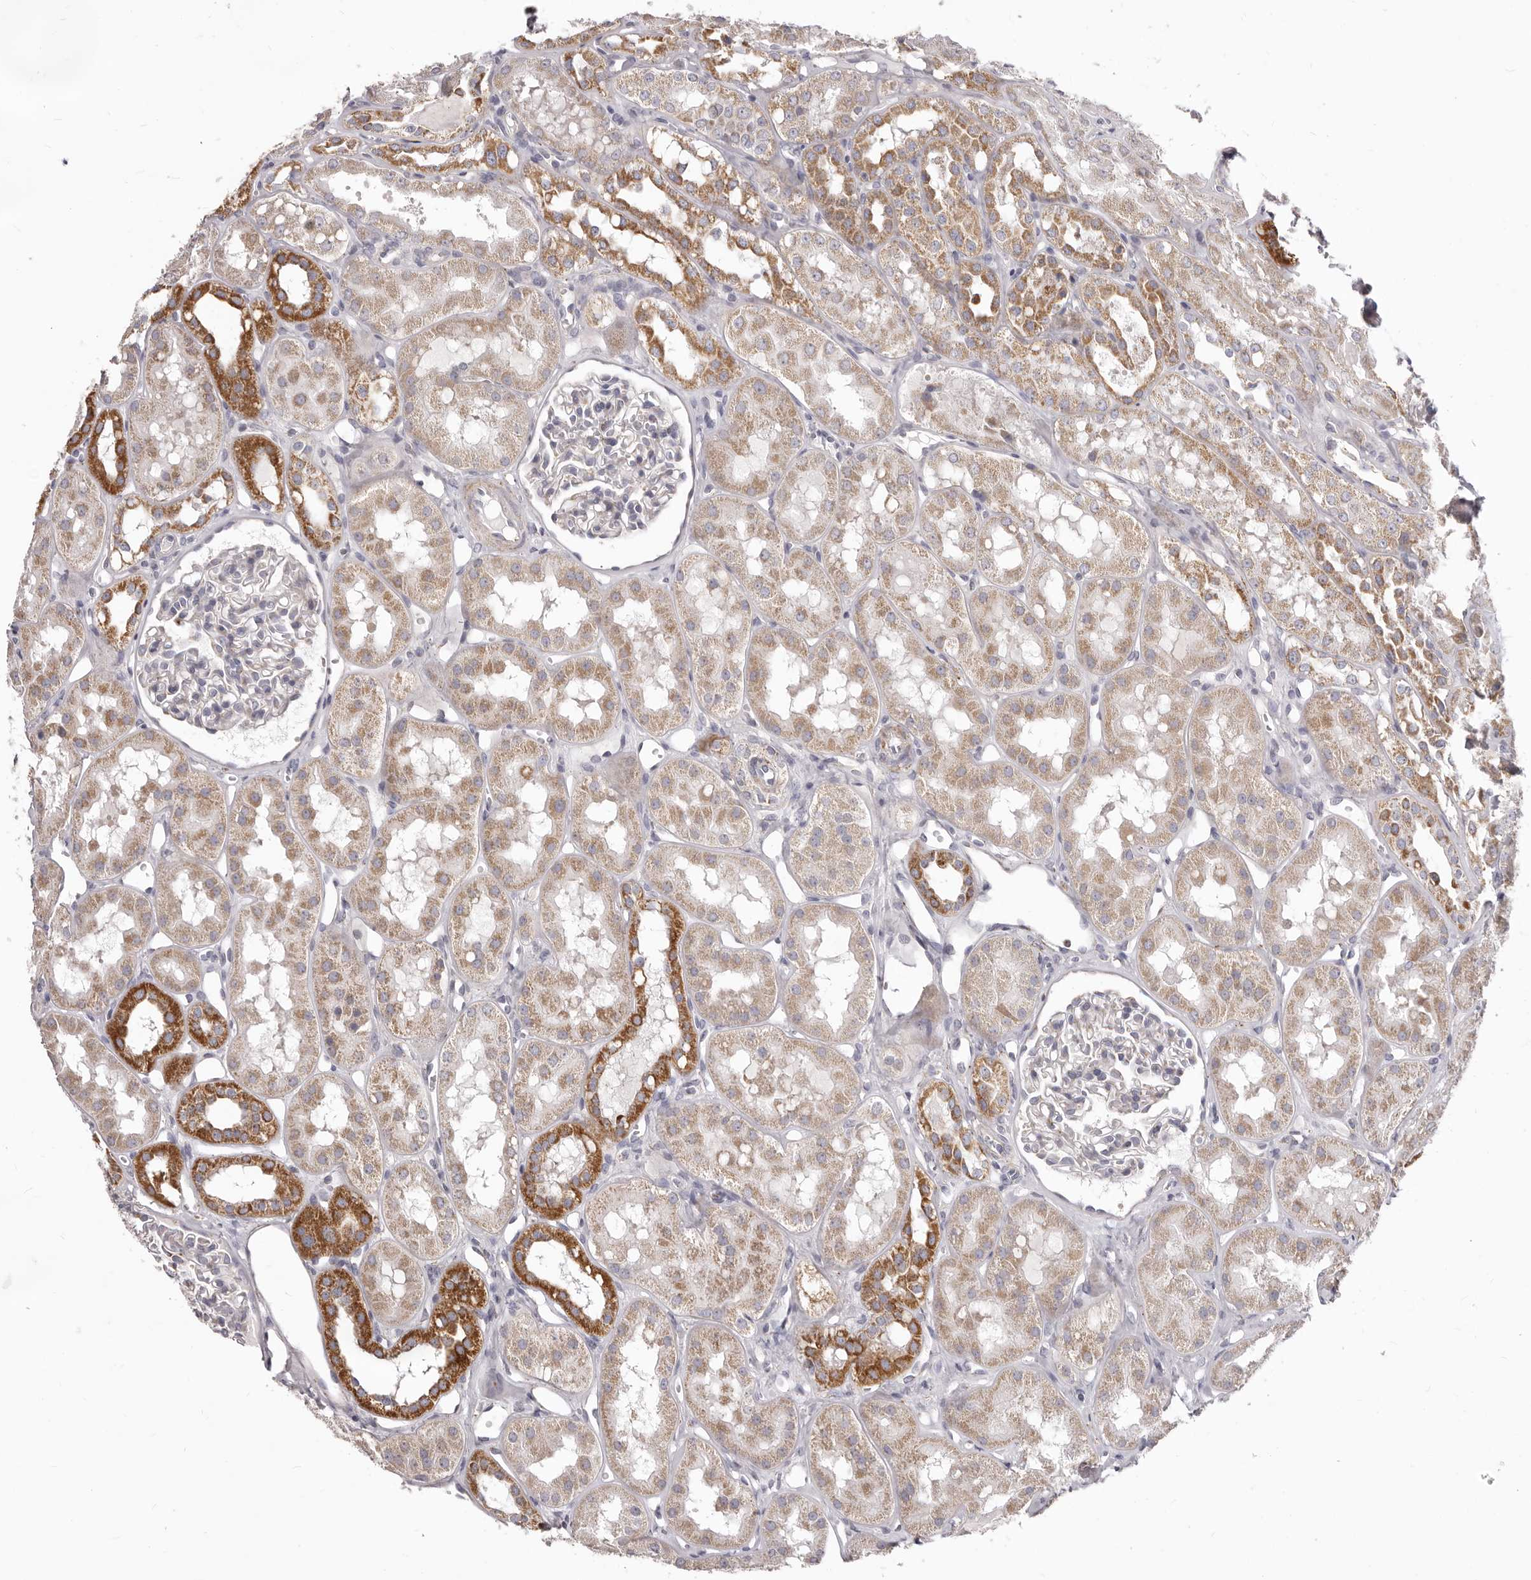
{"staining": {"intensity": "negative", "quantity": "none", "location": "none"}, "tissue": "kidney", "cell_type": "Cells in glomeruli", "image_type": "normal", "snomed": [{"axis": "morphology", "description": "Normal tissue, NOS"}, {"axis": "topography", "description": "Kidney"}], "caption": "Human kidney stained for a protein using immunohistochemistry (IHC) shows no staining in cells in glomeruli.", "gene": "PRMT2", "patient": {"sex": "male", "age": 16}}